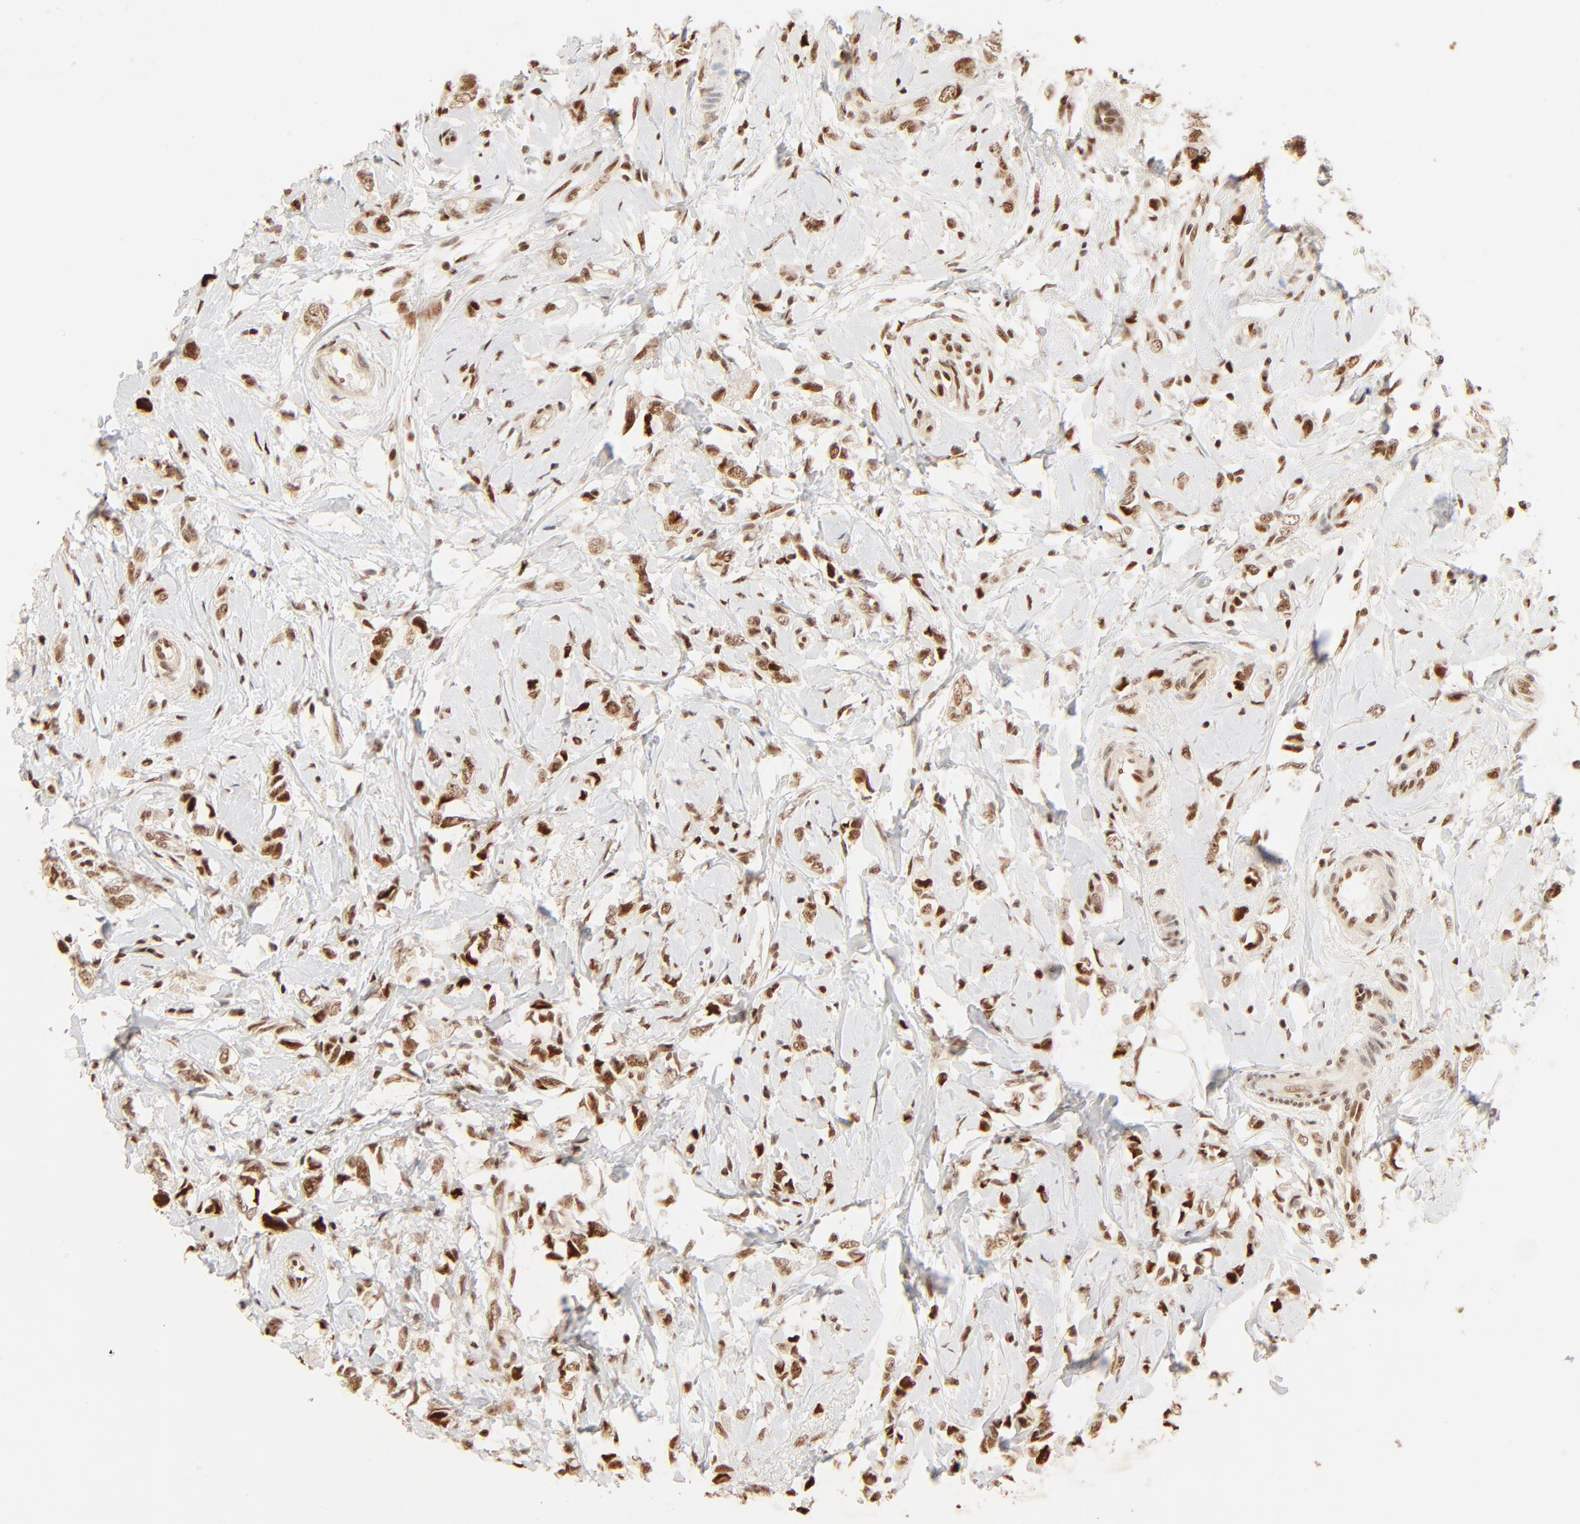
{"staining": {"intensity": "strong", "quantity": ">75%", "location": "nuclear"}, "tissue": "breast cancer", "cell_type": "Tumor cells", "image_type": "cancer", "snomed": [{"axis": "morphology", "description": "Normal tissue, NOS"}, {"axis": "morphology", "description": "Lobular carcinoma"}, {"axis": "topography", "description": "Breast"}], "caption": "Human breast cancer (lobular carcinoma) stained with a protein marker exhibits strong staining in tumor cells.", "gene": "FAM50A", "patient": {"sex": "female", "age": 47}}